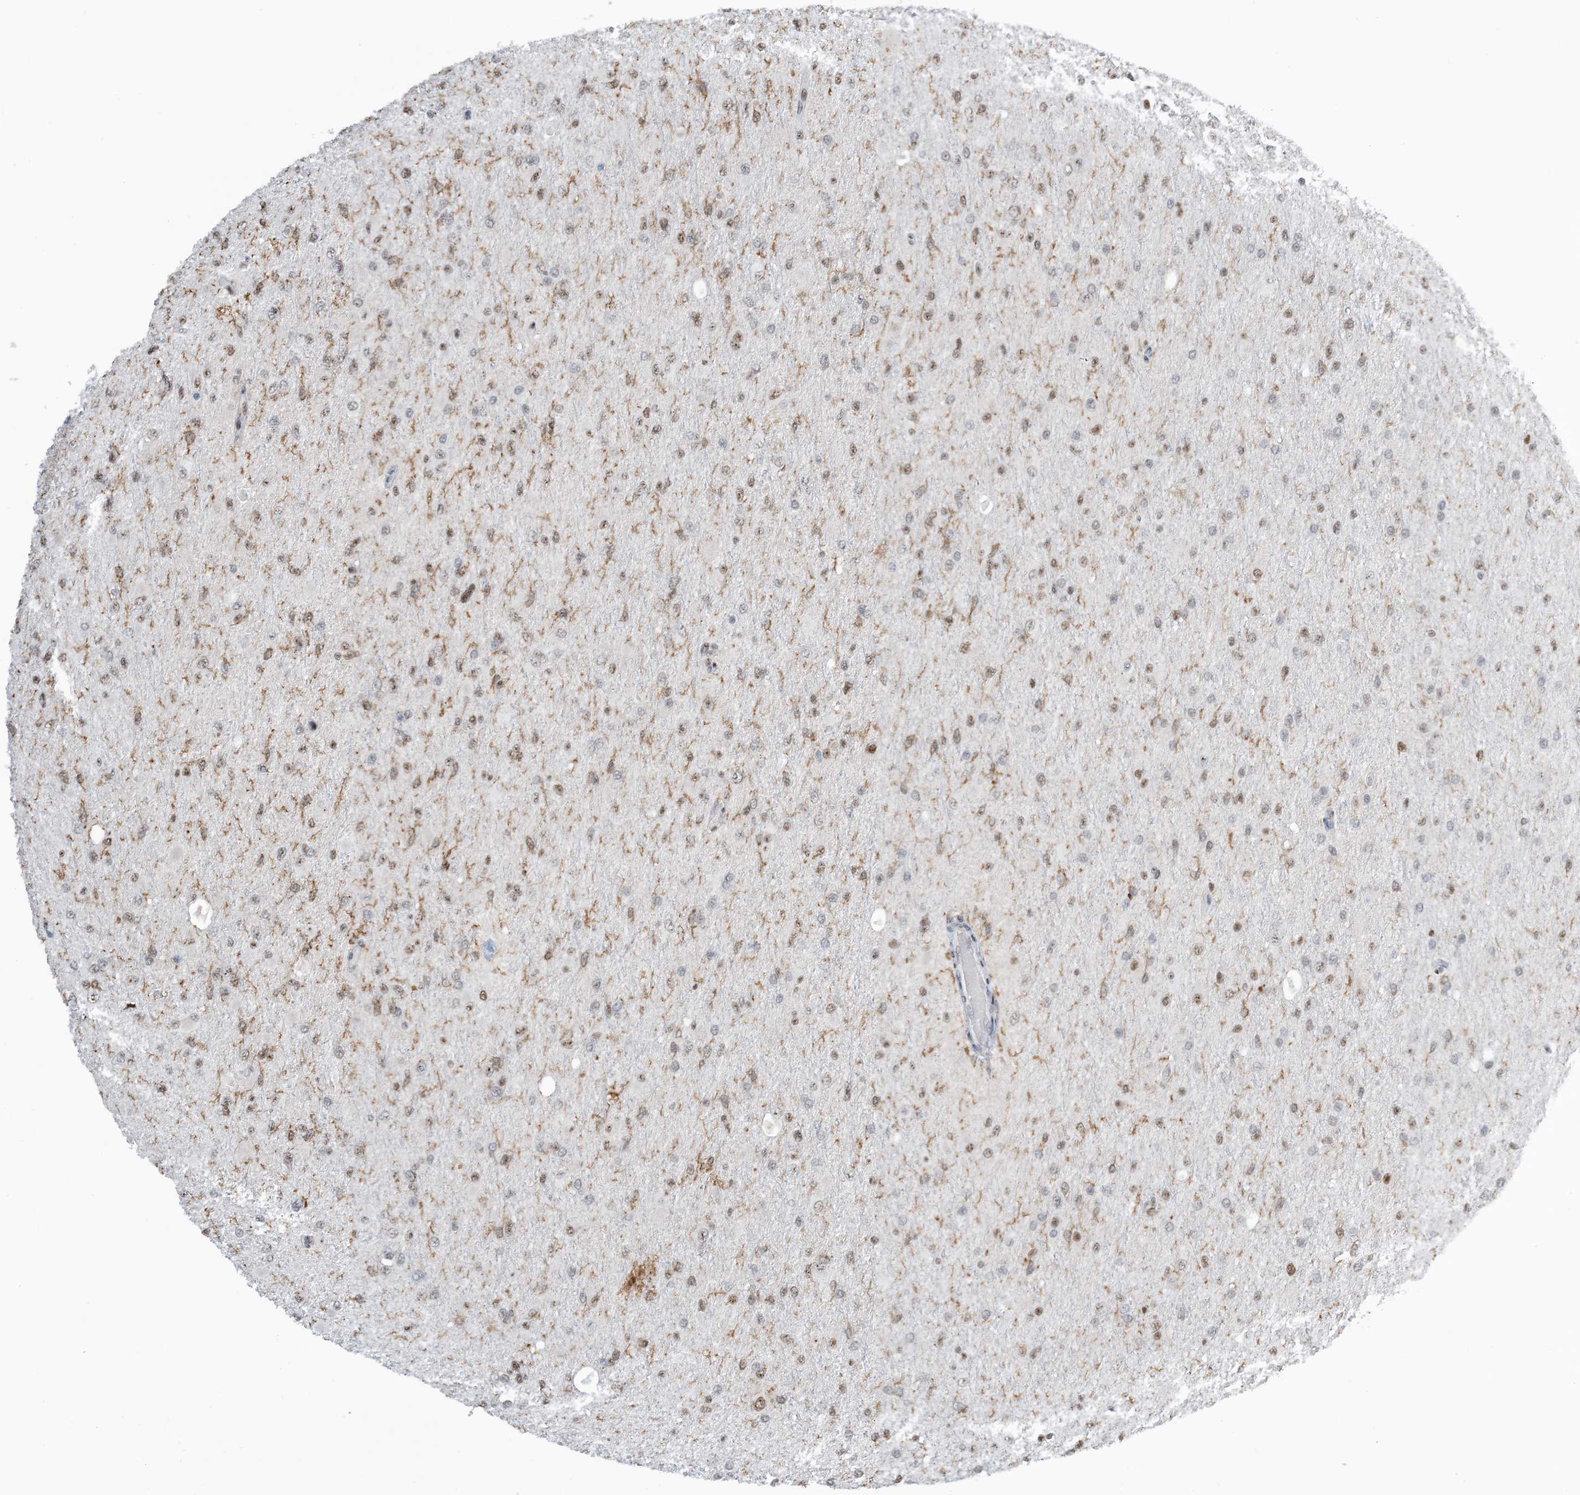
{"staining": {"intensity": "weak", "quantity": ">75%", "location": "nuclear"}, "tissue": "glioma", "cell_type": "Tumor cells", "image_type": "cancer", "snomed": [{"axis": "morphology", "description": "Glioma, malignant, High grade"}, {"axis": "topography", "description": "Cerebral cortex"}], "caption": "Malignant glioma (high-grade) was stained to show a protein in brown. There is low levels of weak nuclear expression in about >75% of tumor cells. Ihc stains the protein of interest in brown and the nuclei are stained blue.", "gene": "HEMK1", "patient": {"sex": "female", "age": 36}}